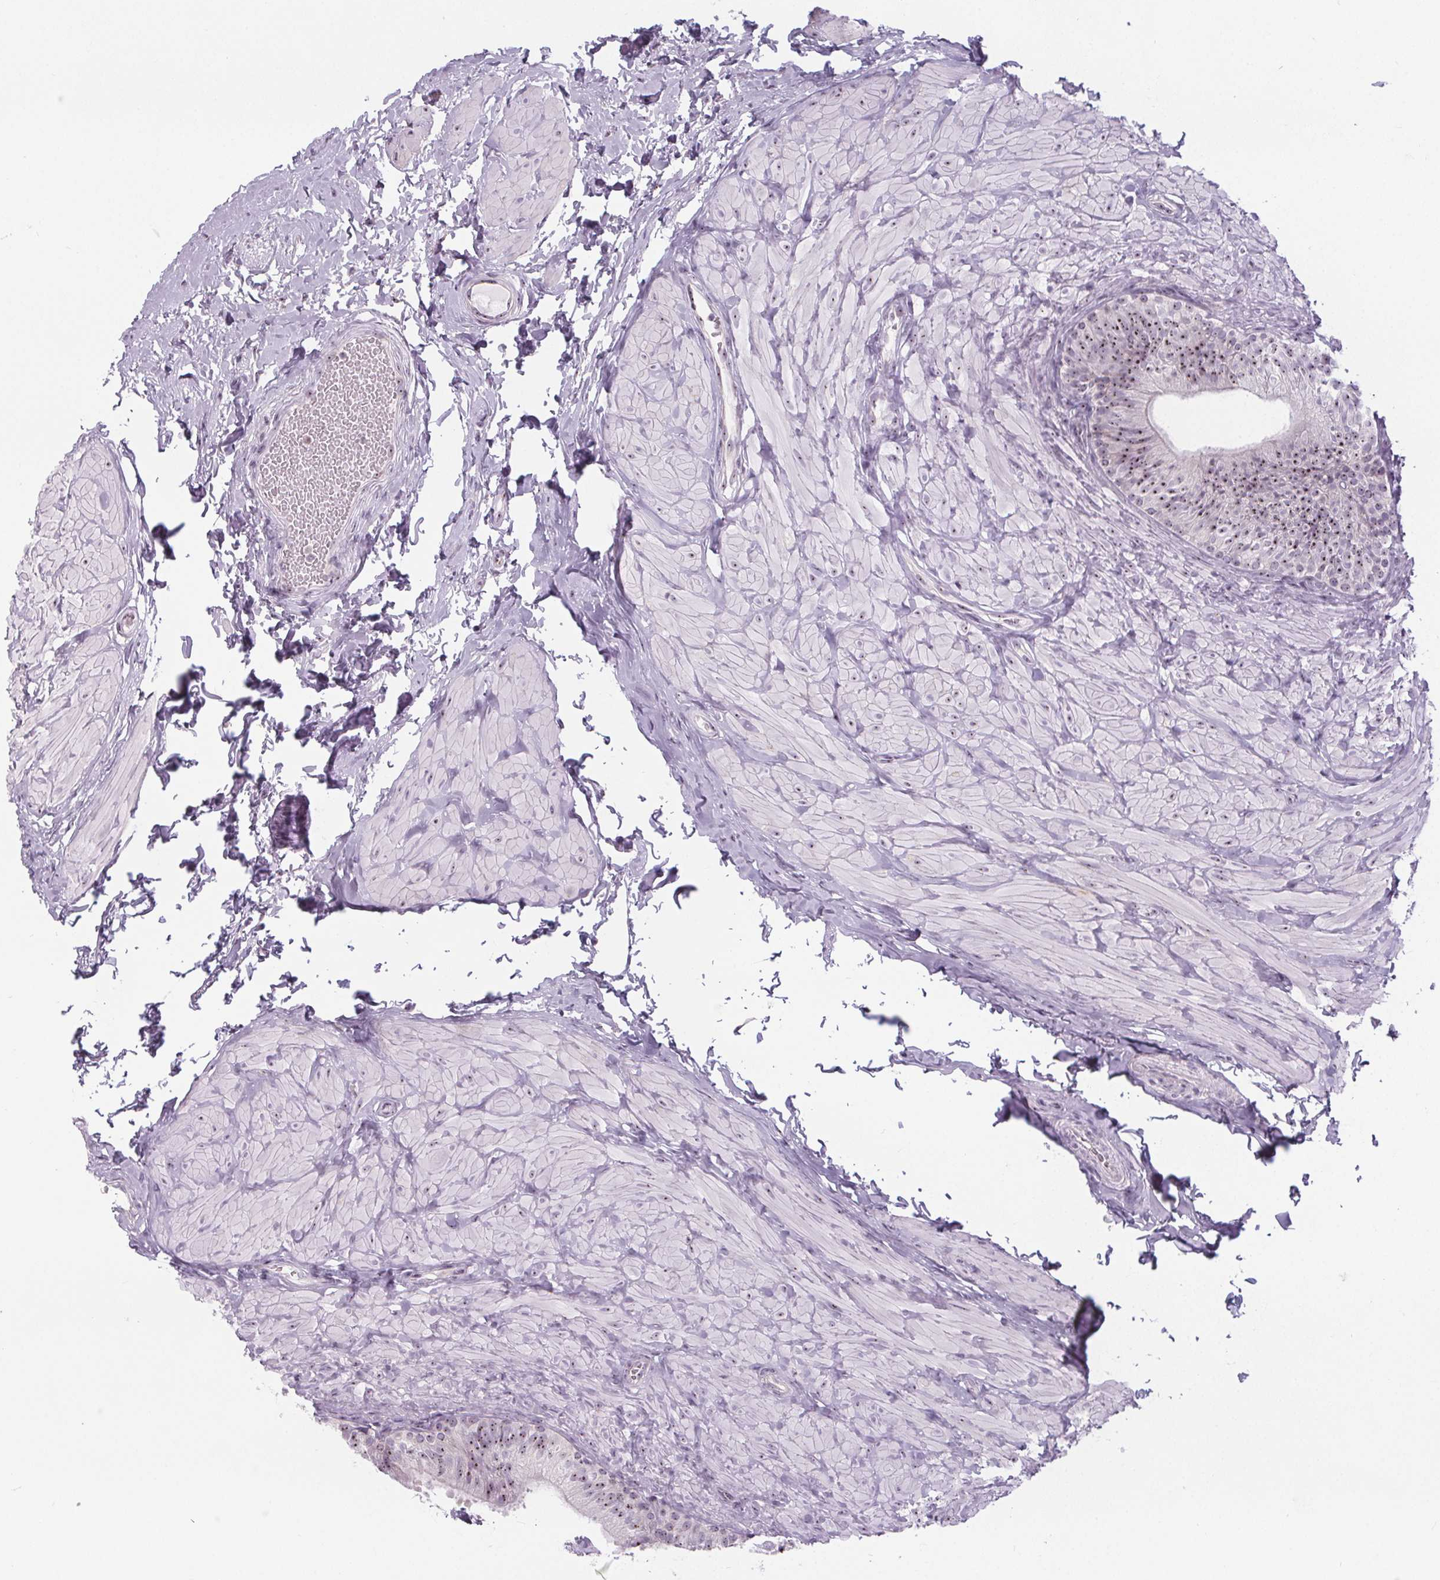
{"staining": {"intensity": "moderate", "quantity": "25%-75%", "location": "nuclear"}, "tissue": "epididymis", "cell_type": "Glandular cells", "image_type": "normal", "snomed": [{"axis": "morphology", "description": "Normal tissue, NOS"}, {"axis": "topography", "description": "Epididymis, spermatic cord, NOS"}, {"axis": "topography", "description": "Epididymis"}, {"axis": "topography", "description": "Peripheral nerve tissue"}], "caption": "Immunohistochemistry (IHC) image of normal epididymis stained for a protein (brown), which reveals medium levels of moderate nuclear positivity in about 25%-75% of glandular cells.", "gene": "NOLC1", "patient": {"sex": "male", "age": 29}}